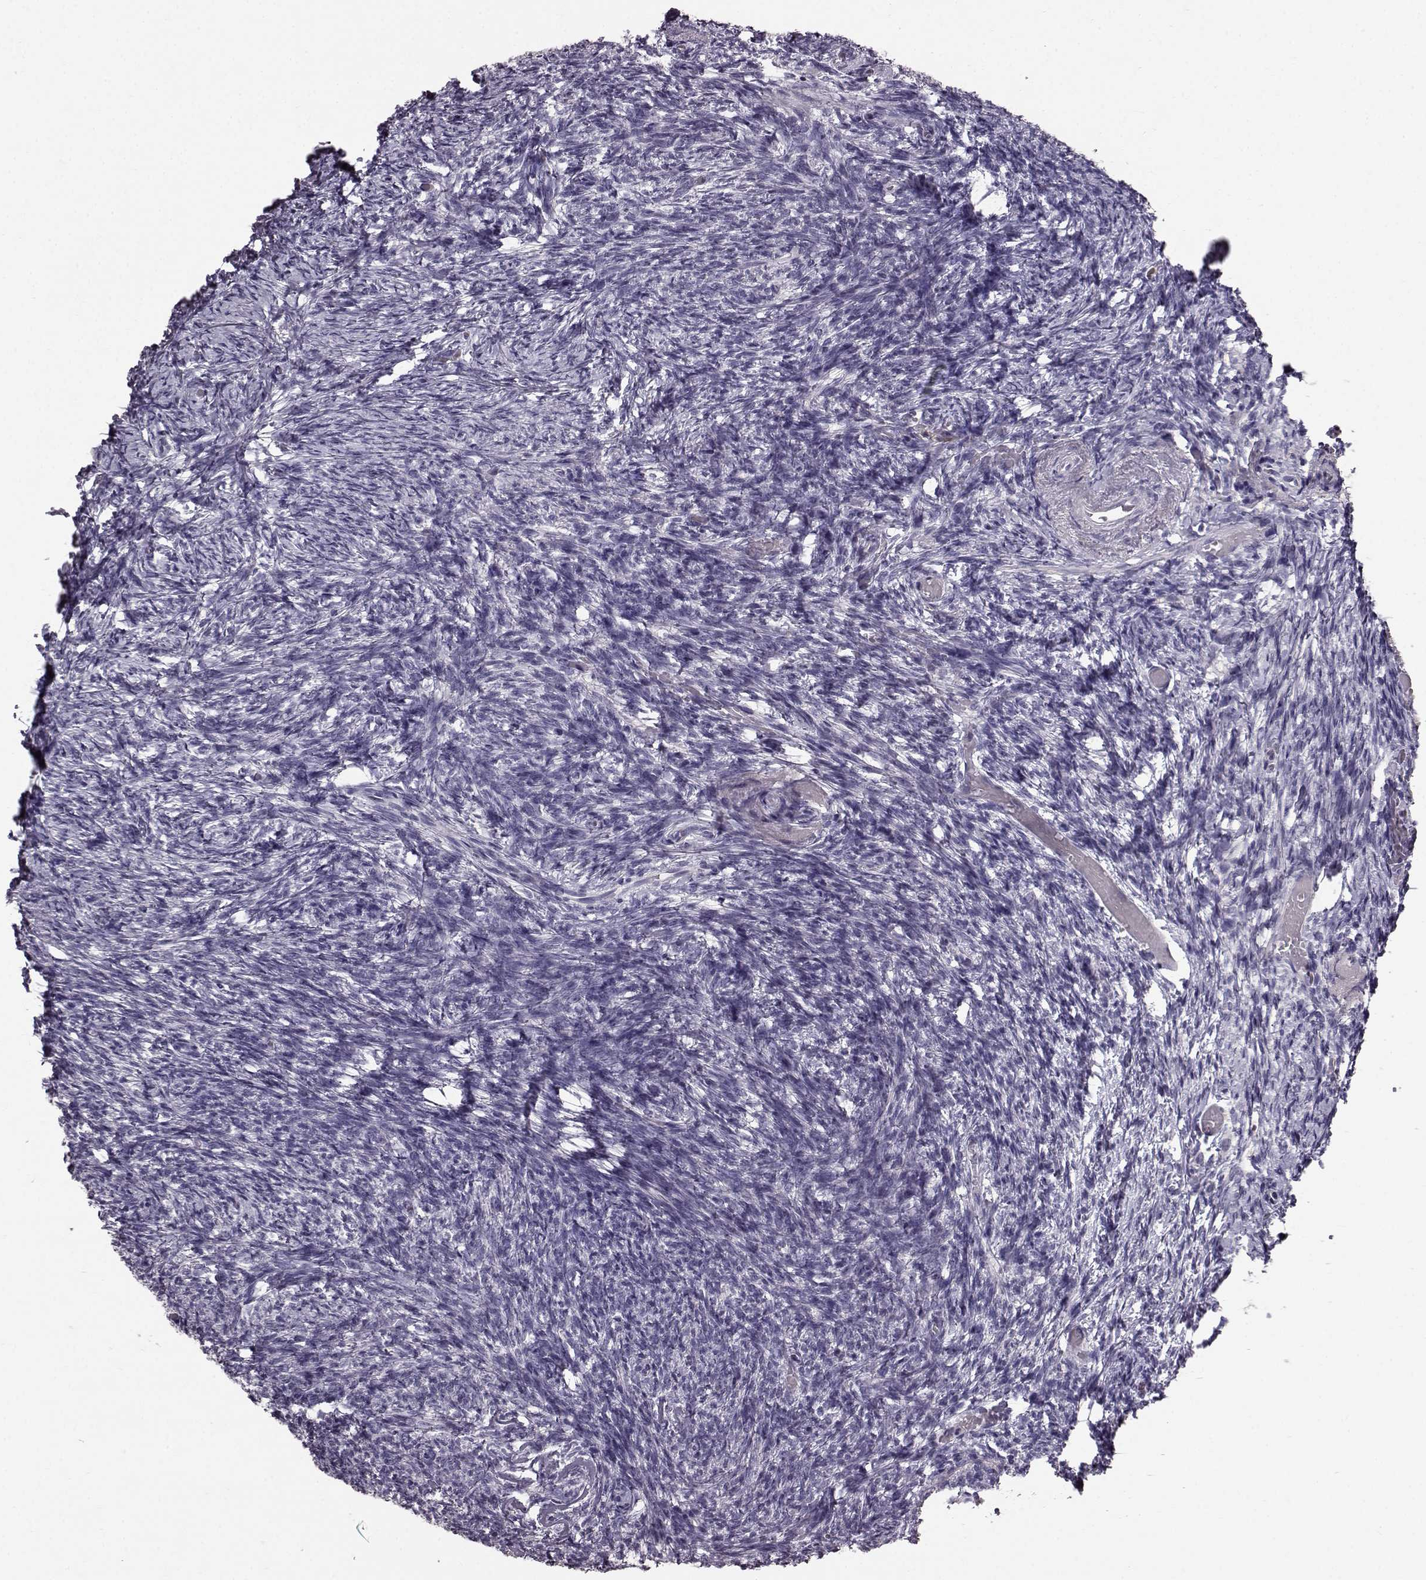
{"staining": {"intensity": "negative", "quantity": "none", "location": "none"}, "tissue": "ovary", "cell_type": "Ovarian stroma cells", "image_type": "normal", "snomed": [{"axis": "morphology", "description": "Normal tissue, NOS"}, {"axis": "topography", "description": "Ovary"}], "caption": "IHC of normal ovary displays no staining in ovarian stroma cells.", "gene": "FUT4", "patient": {"sex": "female", "age": 72}}